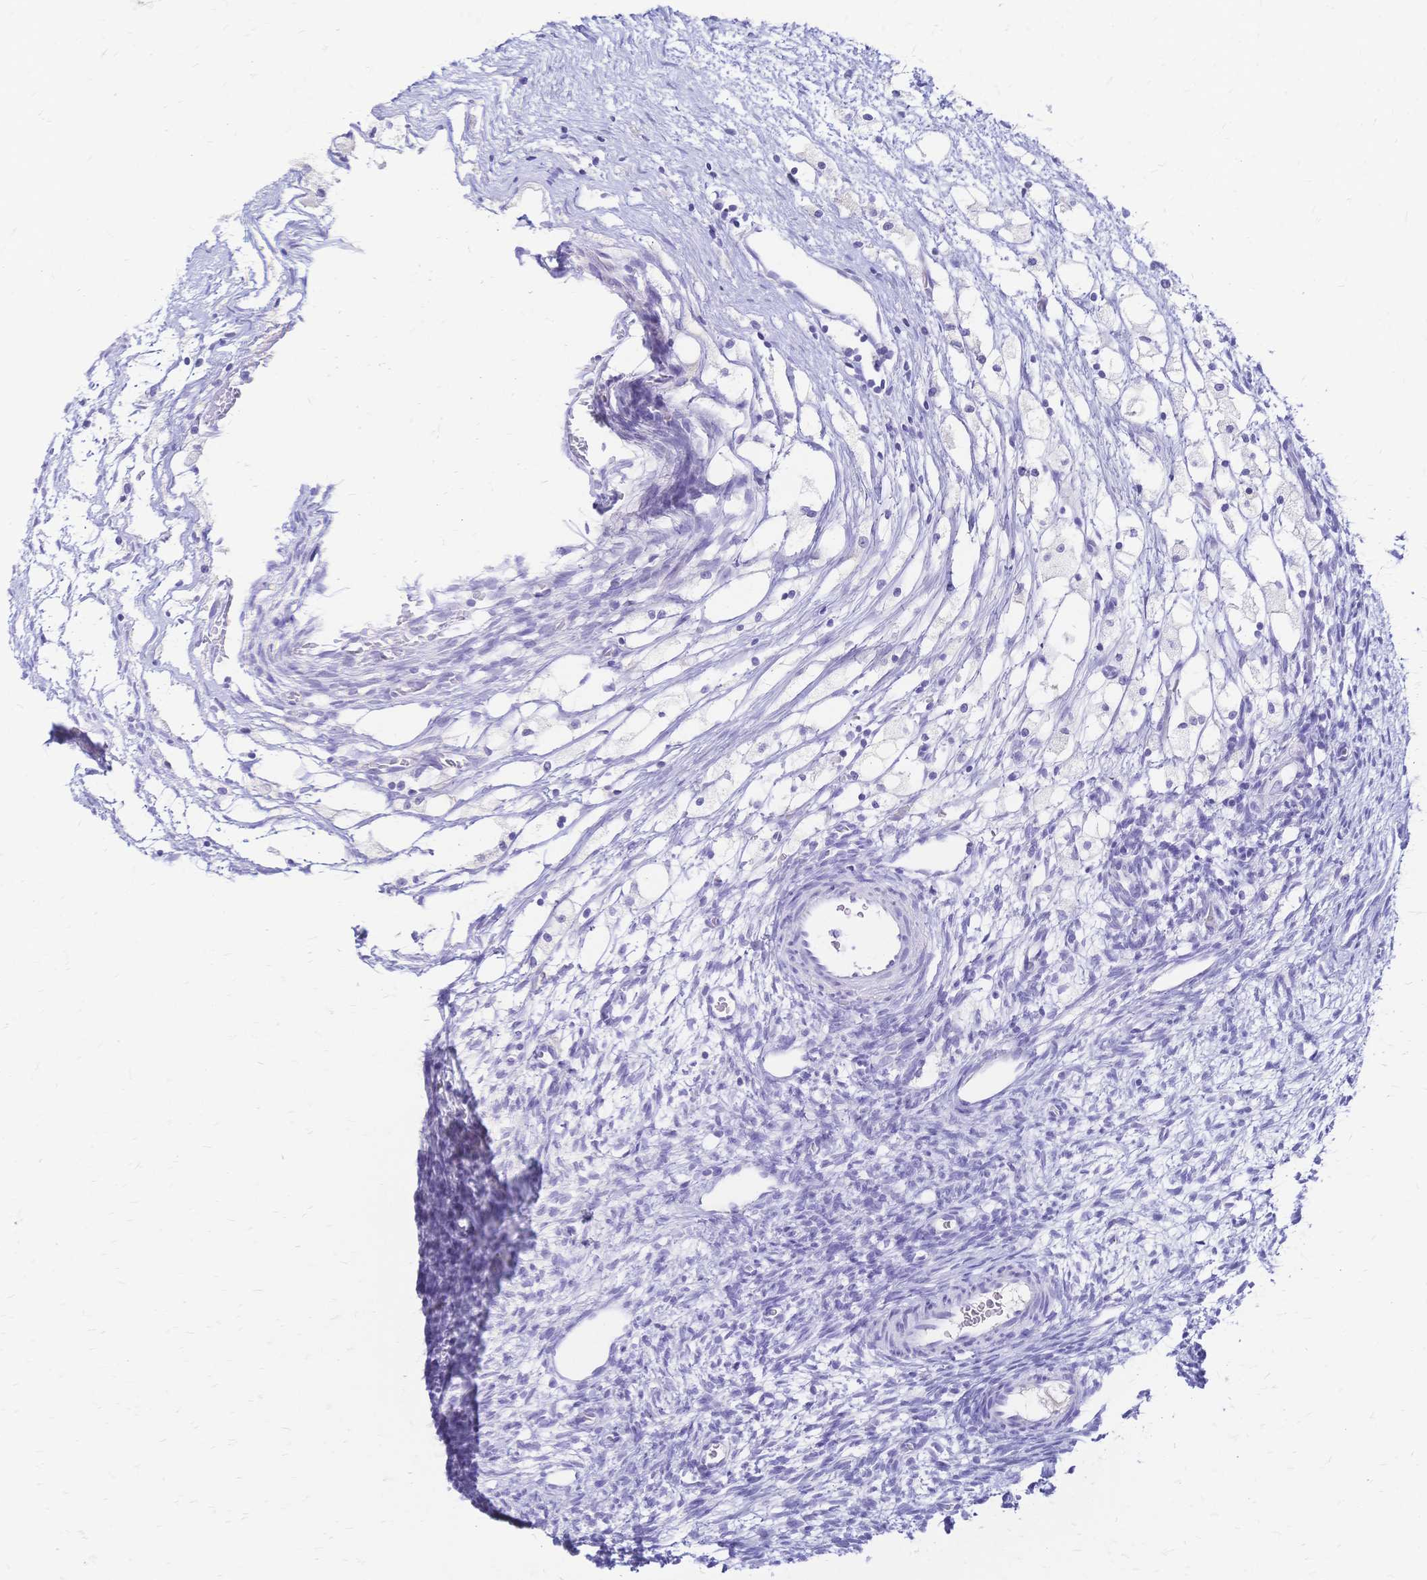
{"staining": {"intensity": "negative", "quantity": "none", "location": "none"}, "tissue": "ovary", "cell_type": "Follicle cells", "image_type": "normal", "snomed": [{"axis": "morphology", "description": "Normal tissue, NOS"}, {"axis": "topography", "description": "Ovary"}], "caption": "Immunohistochemistry histopathology image of normal ovary: ovary stained with DAB reveals no significant protein positivity in follicle cells.", "gene": "FA2H", "patient": {"sex": "female", "age": 34}}